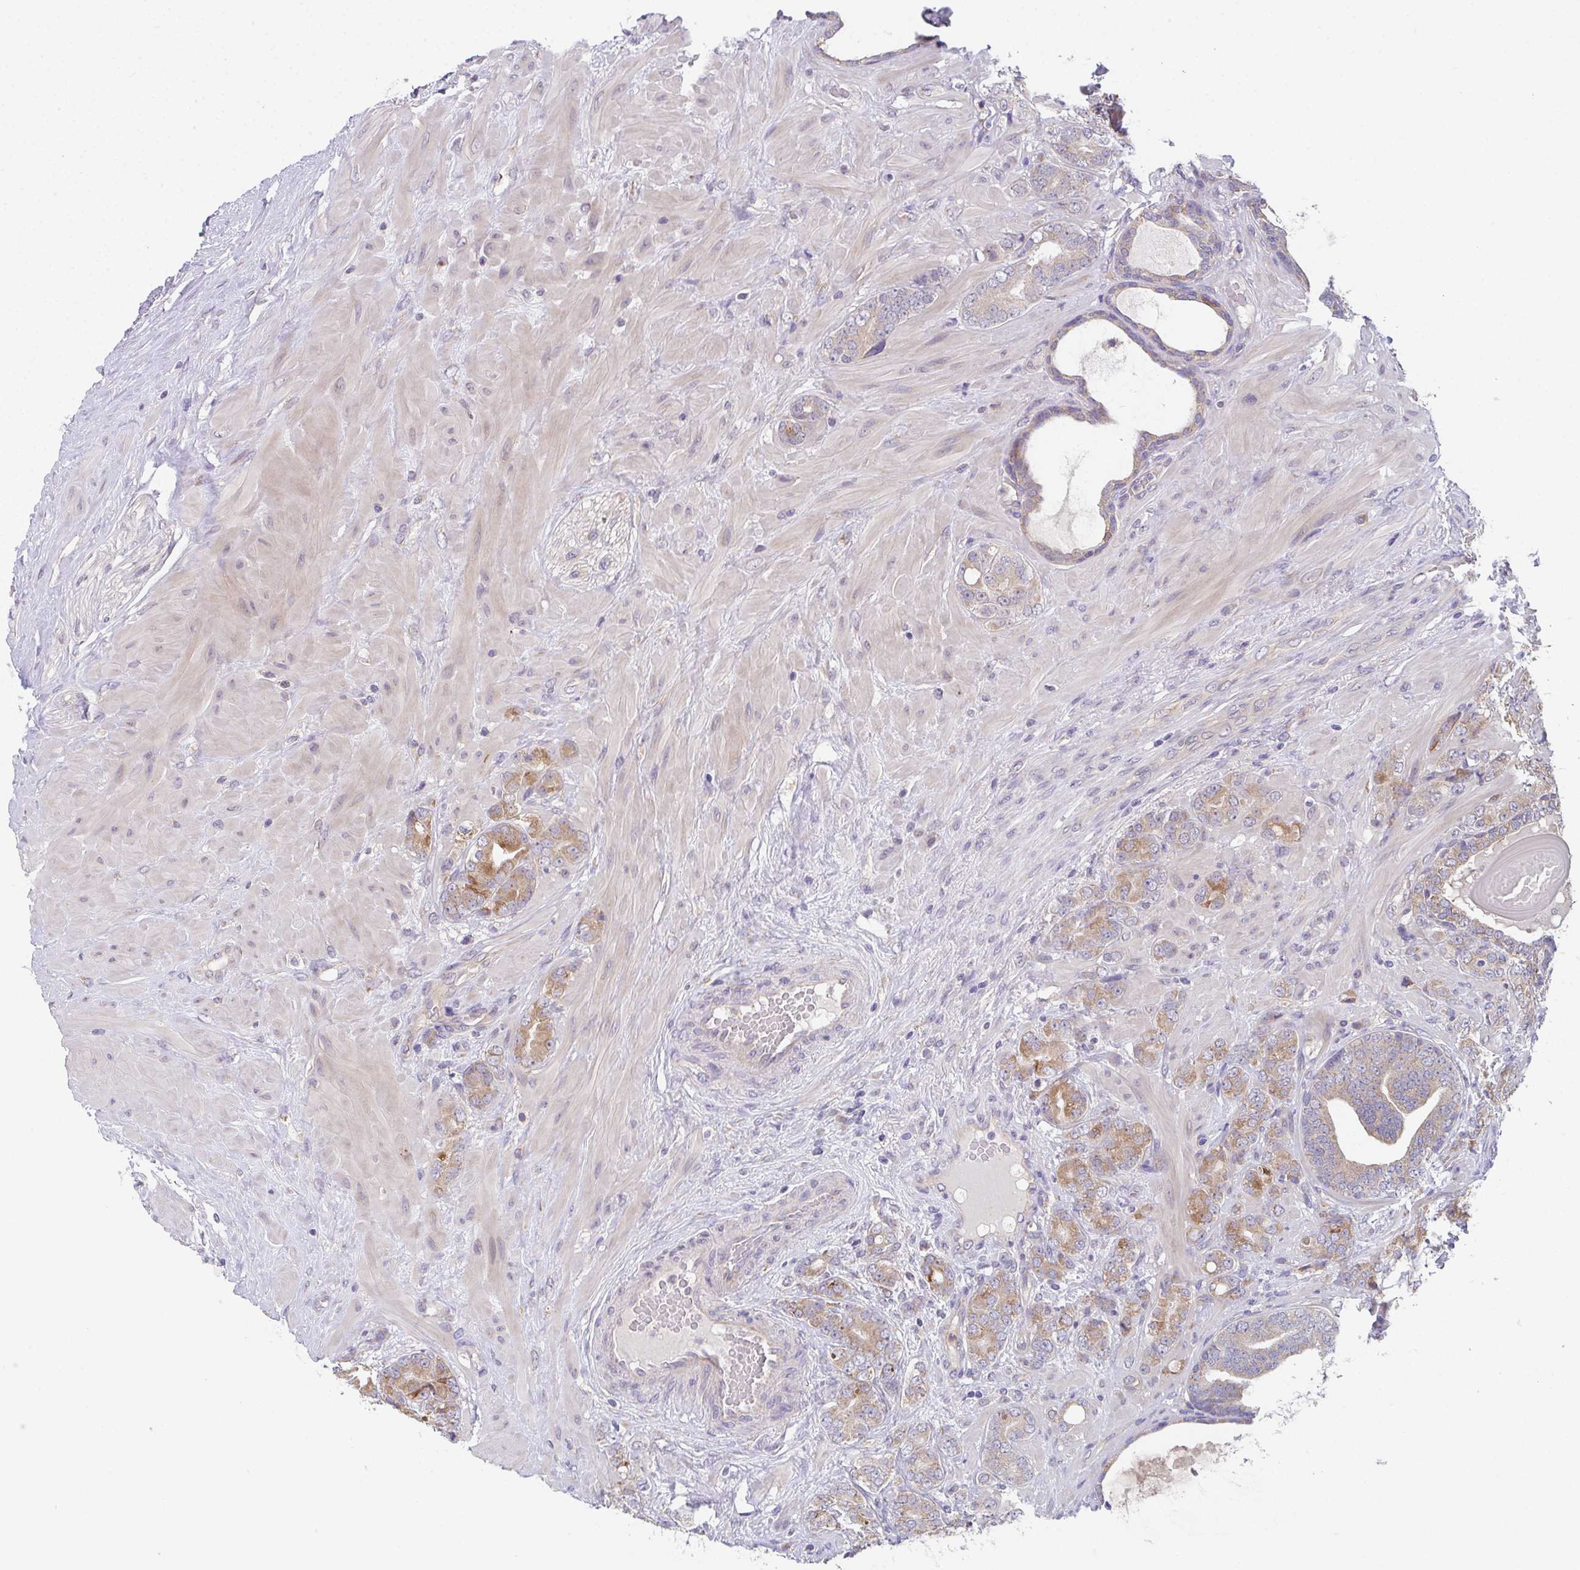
{"staining": {"intensity": "moderate", "quantity": "25%-75%", "location": "cytoplasmic/membranous"}, "tissue": "prostate cancer", "cell_type": "Tumor cells", "image_type": "cancer", "snomed": [{"axis": "morphology", "description": "Adenocarcinoma, High grade"}, {"axis": "topography", "description": "Prostate"}], "caption": "The micrograph shows staining of prostate high-grade adenocarcinoma, revealing moderate cytoplasmic/membranous protein staining (brown color) within tumor cells.", "gene": "TSPAN31", "patient": {"sex": "male", "age": 62}}